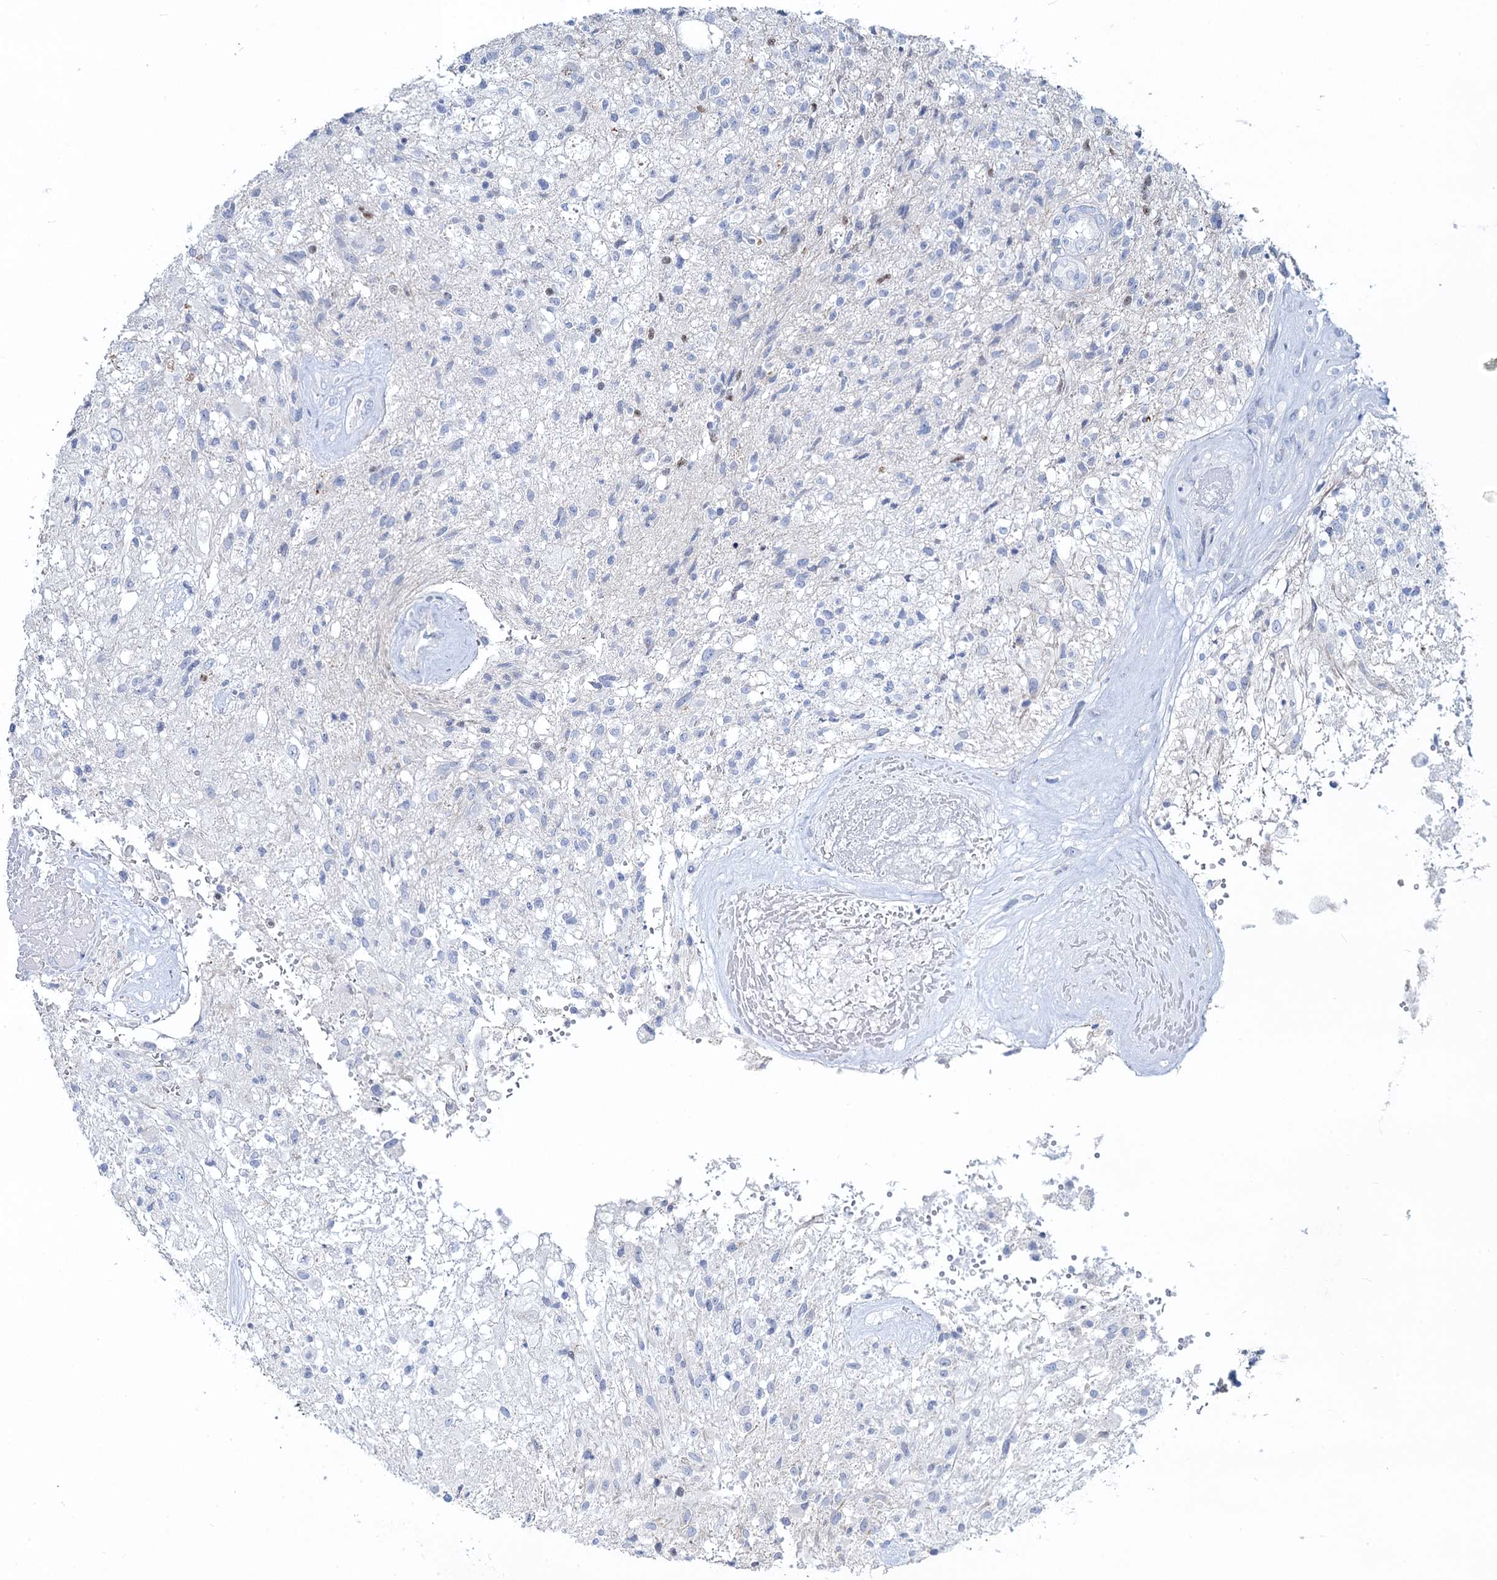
{"staining": {"intensity": "negative", "quantity": "none", "location": "none"}, "tissue": "glioma", "cell_type": "Tumor cells", "image_type": "cancer", "snomed": [{"axis": "morphology", "description": "Glioma, malignant, High grade"}, {"axis": "topography", "description": "Brain"}], "caption": "The IHC image has no significant staining in tumor cells of glioma tissue.", "gene": "TOX3", "patient": {"sex": "male", "age": 56}}